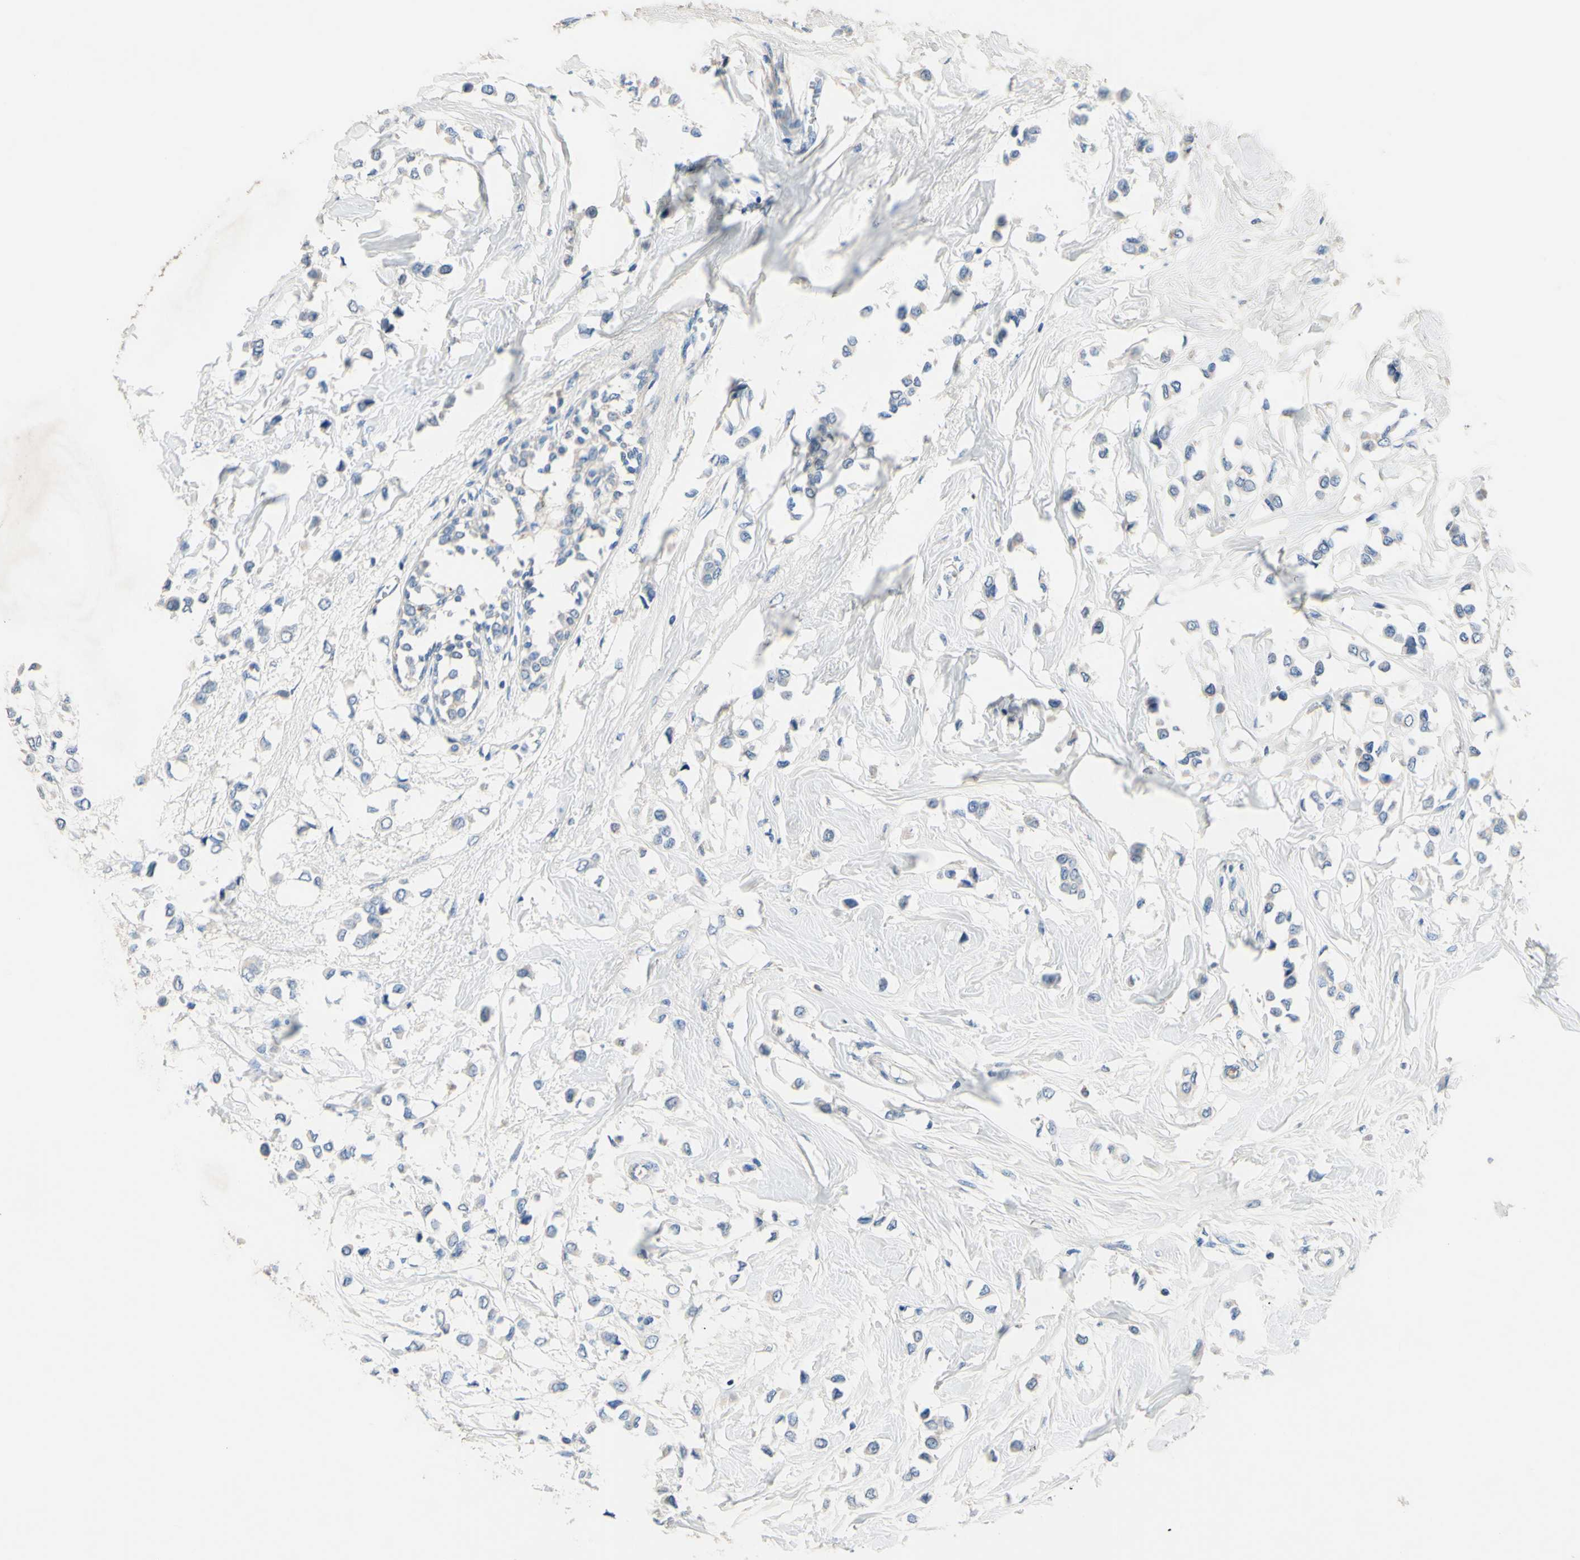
{"staining": {"intensity": "negative", "quantity": "none", "location": "none"}, "tissue": "breast cancer", "cell_type": "Tumor cells", "image_type": "cancer", "snomed": [{"axis": "morphology", "description": "Lobular carcinoma"}, {"axis": "topography", "description": "Breast"}], "caption": "There is no significant expression in tumor cells of breast cancer (lobular carcinoma).", "gene": "CDON", "patient": {"sex": "female", "age": 51}}